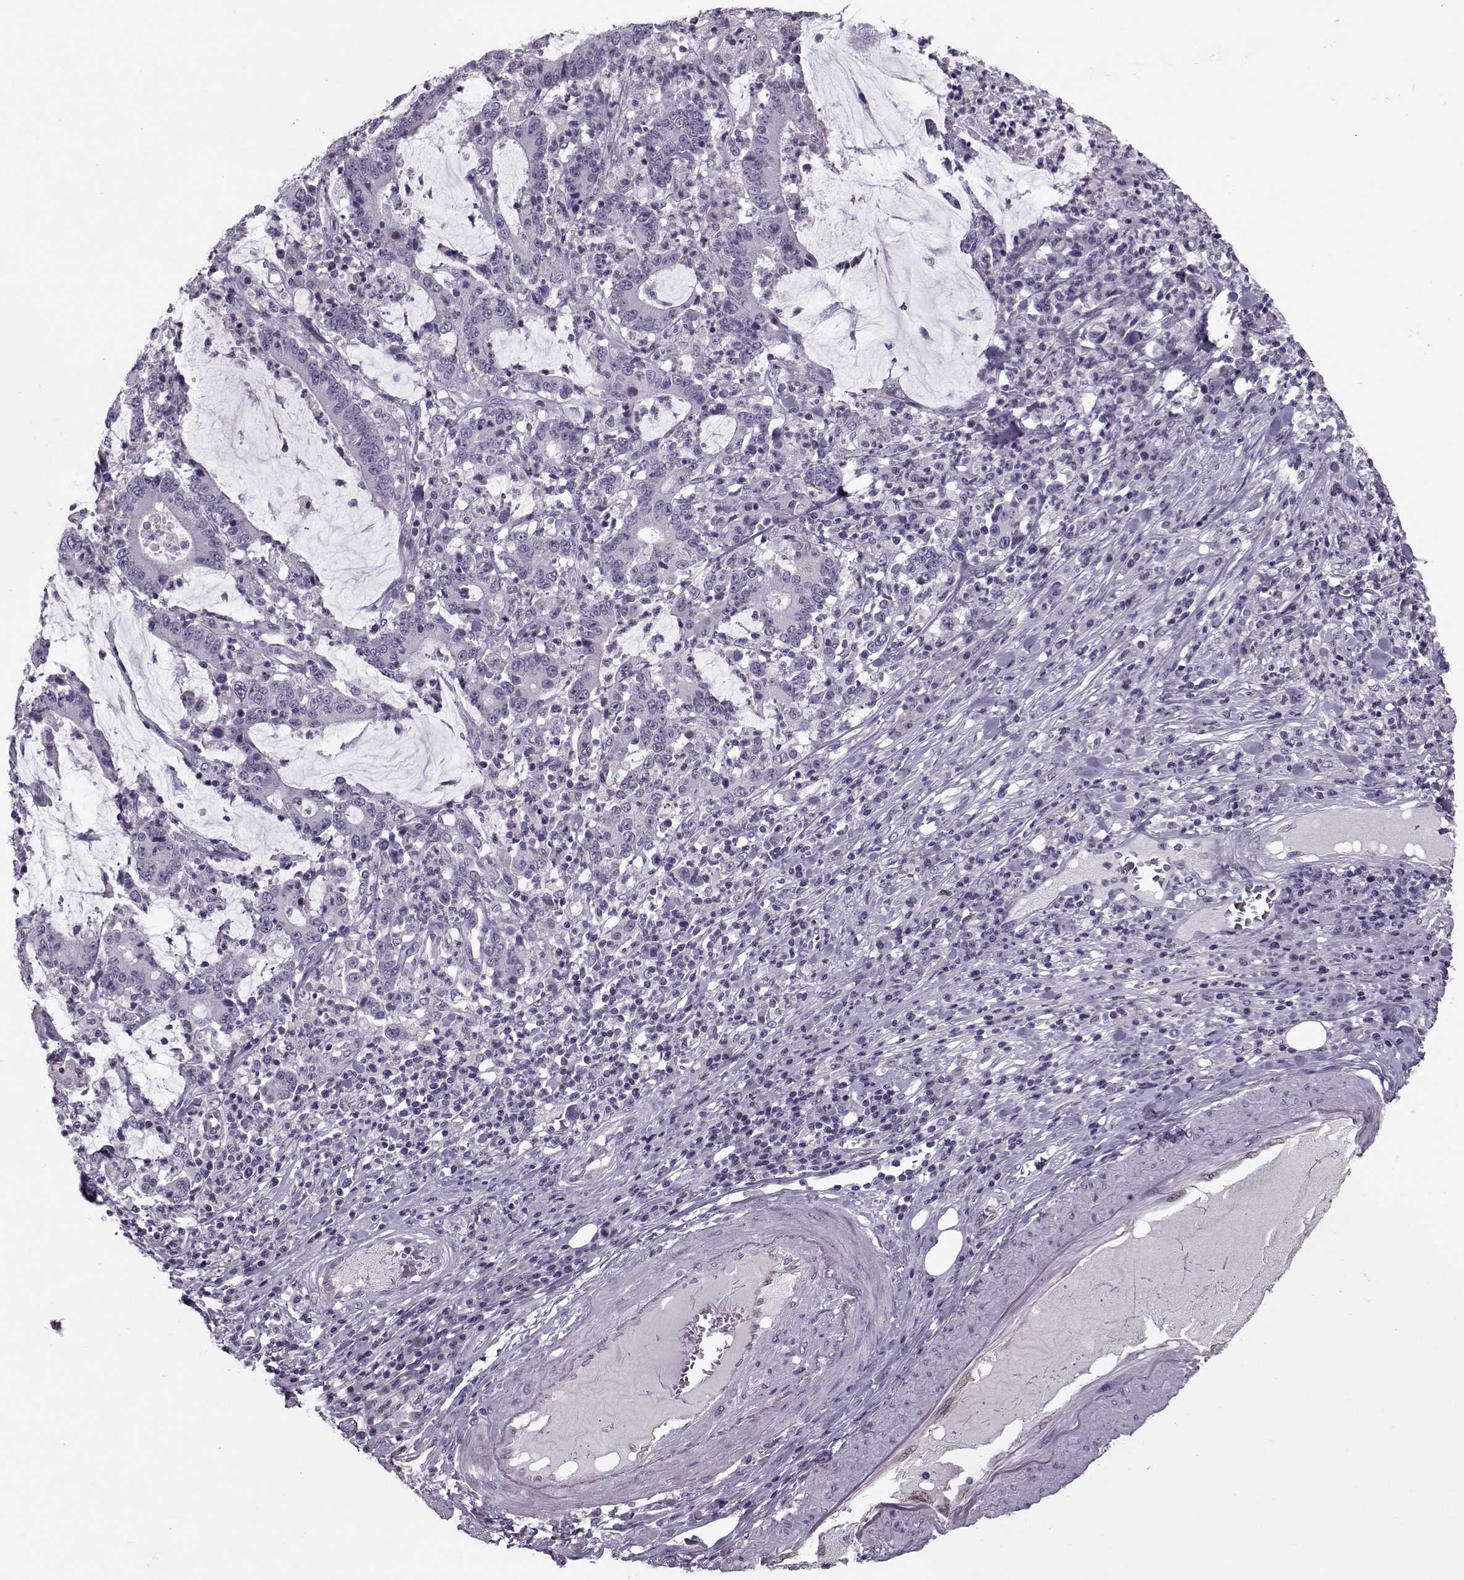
{"staining": {"intensity": "negative", "quantity": "none", "location": "none"}, "tissue": "stomach cancer", "cell_type": "Tumor cells", "image_type": "cancer", "snomed": [{"axis": "morphology", "description": "Adenocarcinoma, NOS"}, {"axis": "topography", "description": "Stomach, upper"}], "caption": "IHC photomicrograph of neoplastic tissue: stomach cancer stained with DAB (3,3'-diaminobenzidine) reveals no significant protein positivity in tumor cells.", "gene": "ASRGL1", "patient": {"sex": "male", "age": 68}}